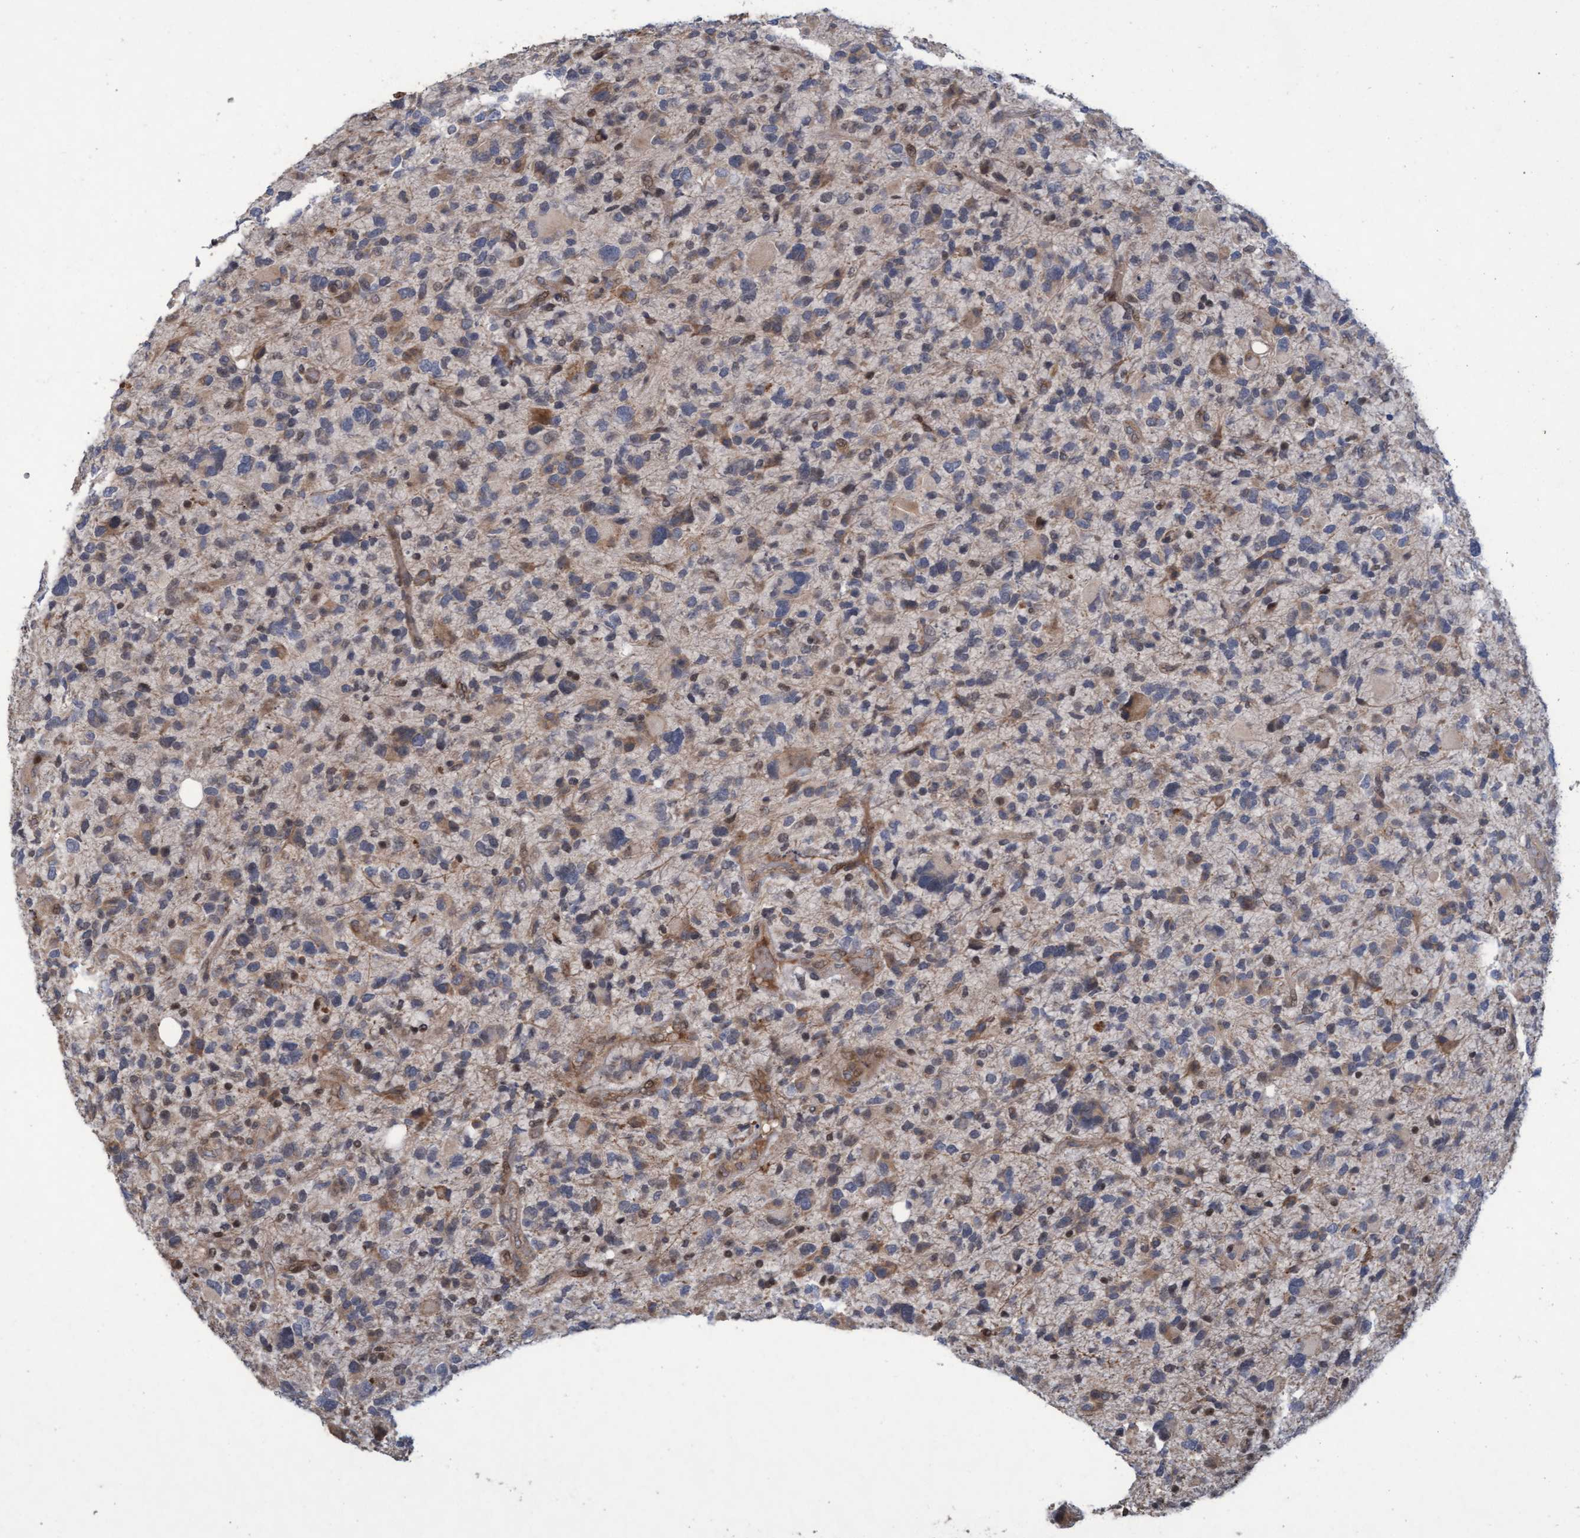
{"staining": {"intensity": "moderate", "quantity": "<25%", "location": "cytoplasmic/membranous,nuclear"}, "tissue": "glioma", "cell_type": "Tumor cells", "image_type": "cancer", "snomed": [{"axis": "morphology", "description": "Glioma, malignant, High grade"}, {"axis": "topography", "description": "Brain"}], "caption": "Glioma stained with a brown dye exhibits moderate cytoplasmic/membranous and nuclear positive positivity in approximately <25% of tumor cells.", "gene": "KCNC2", "patient": {"sex": "male", "age": 48}}